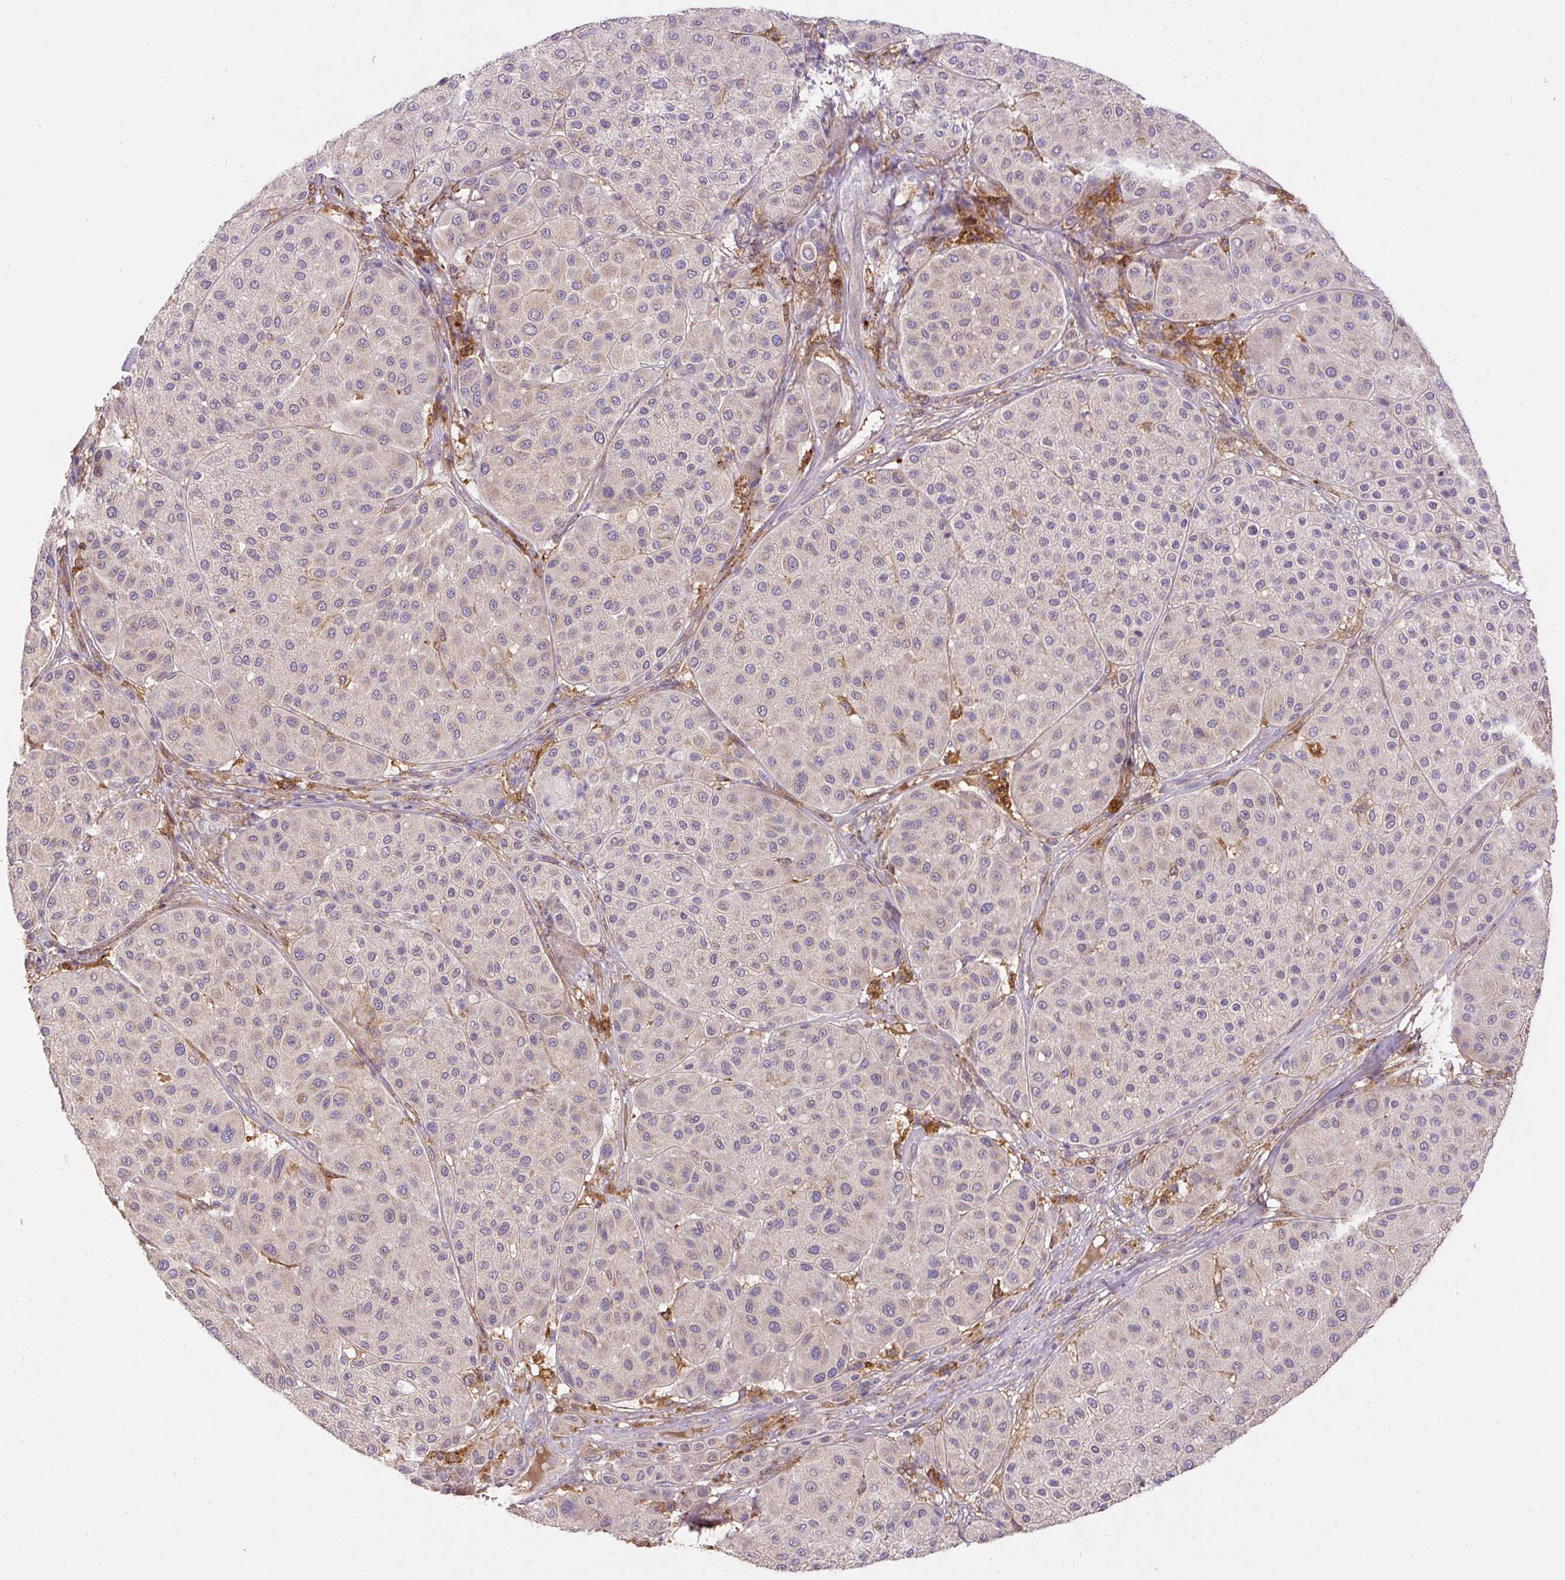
{"staining": {"intensity": "negative", "quantity": "none", "location": "none"}, "tissue": "melanoma", "cell_type": "Tumor cells", "image_type": "cancer", "snomed": [{"axis": "morphology", "description": "Malignant melanoma, Metastatic site"}, {"axis": "topography", "description": "Smooth muscle"}], "caption": "Image shows no protein expression in tumor cells of melanoma tissue. The staining is performed using DAB brown chromogen with nuclei counter-stained in using hematoxylin.", "gene": "DAPK1", "patient": {"sex": "male", "age": 41}}